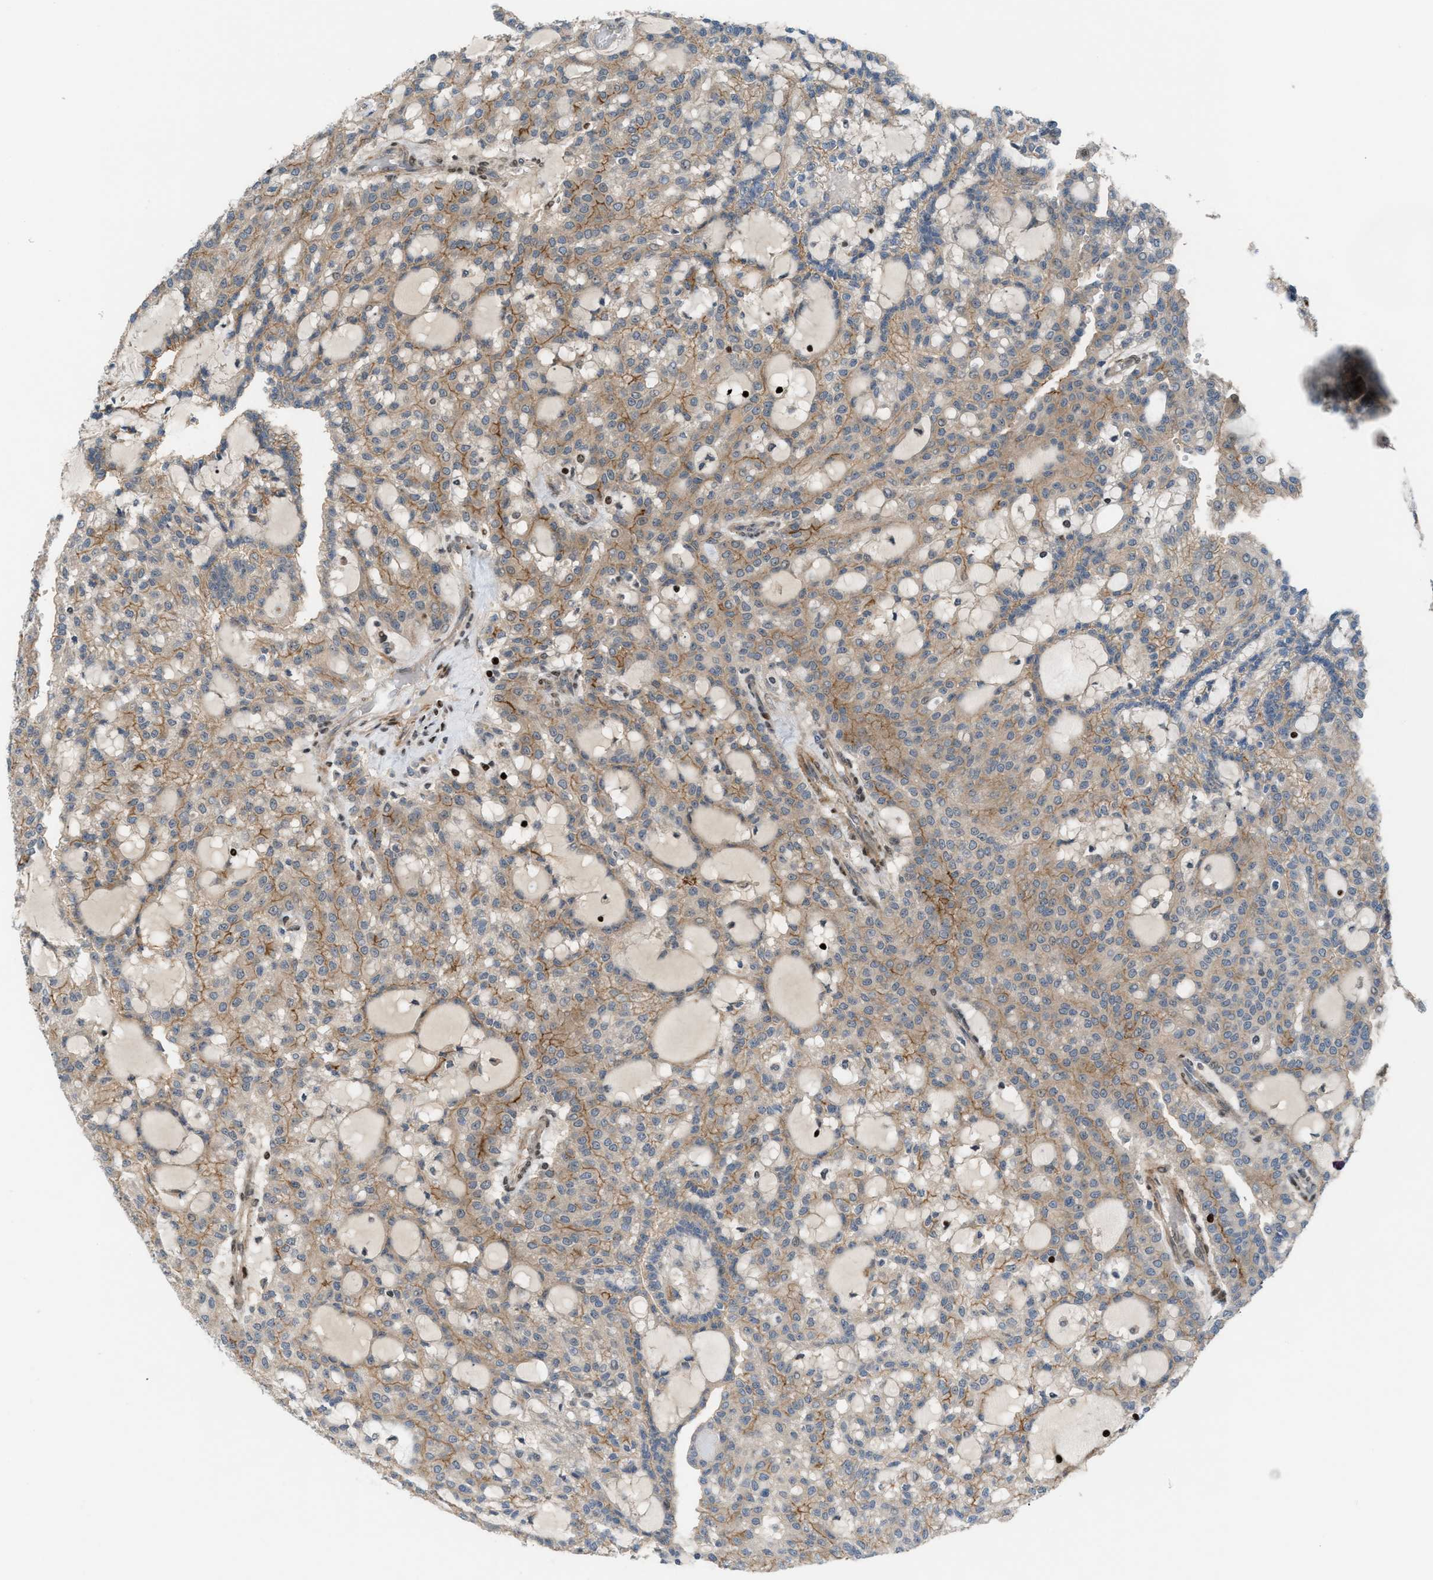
{"staining": {"intensity": "weak", "quantity": ">75%", "location": "cytoplasmic/membranous"}, "tissue": "renal cancer", "cell_type": "Tumor cells", "image_type": "cancer", "snomed": [{"axis": "morphology", "description": "Adenocarcinoma, NOS"}, {"axis": "topography", "description": "Kidney"}], "caption": "The image shows immunohistochemical staining of adenocarcinoma (renal). There is weak cytoplasmic/membranous expression is seen in approximately >75% of tumor cells.", "gene": "ZNF276", "patient": {"sex": "male", "age": 63}}